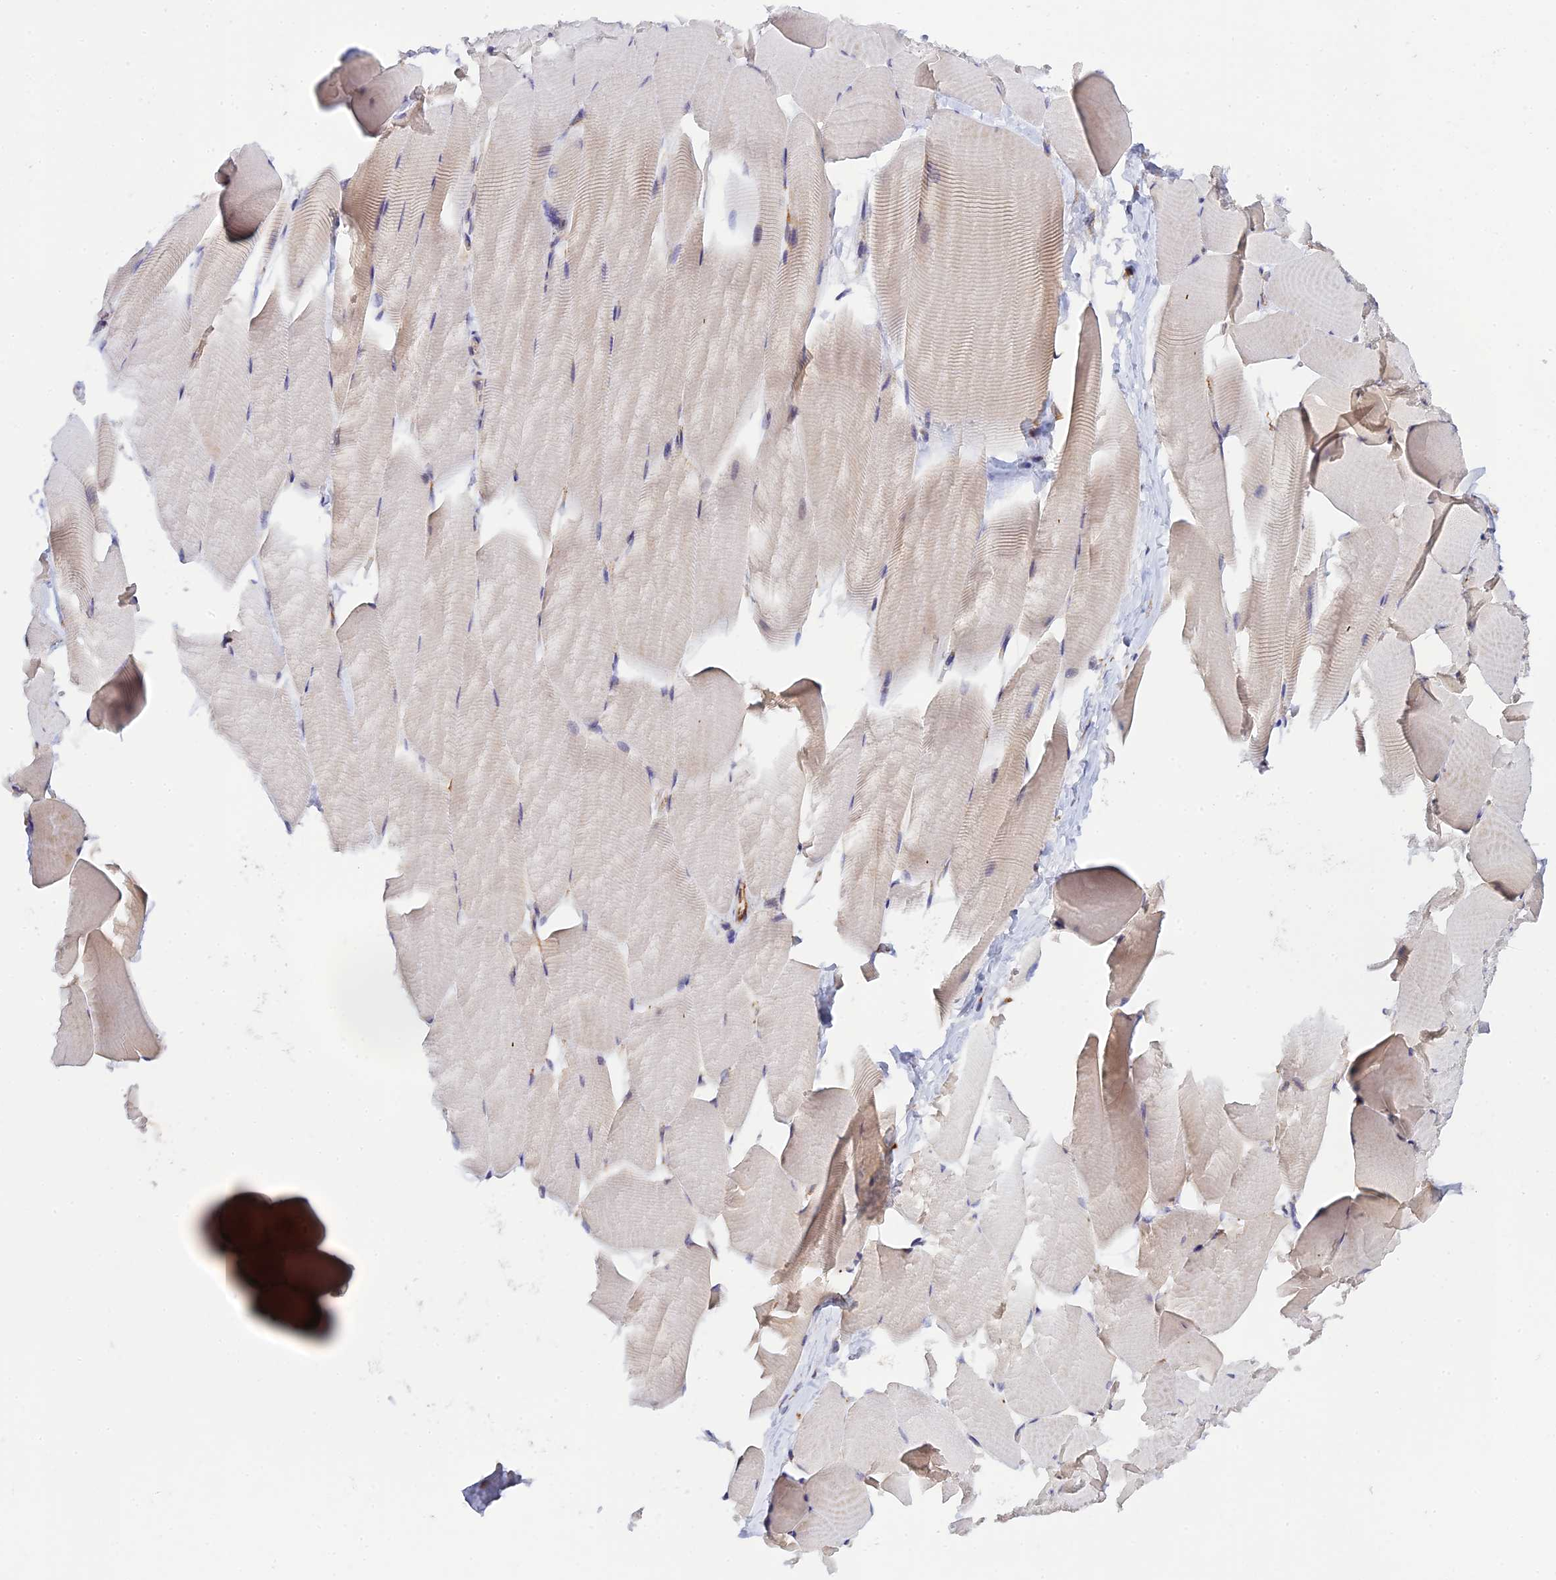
{"staining": {"intensity": "weak", "quantity": "<25%", "location": "cytoplasmic/membranous"}, "tissue": "skeletal muscle", "cell_type": "Myocytes", "image_type": "normal", "snomed": [{"axis": "morphology", "description": "Normal tissue, NOS"}, {"axis": "topography", "description": "Skeletal muscle"}], "caption": "This is an immunohistochemistry histopathology image of benign human skeletal muscle. There is no positivity in myocytes.", "gene": "P3H3", "patient": {"sex": "male", "age": 25}}